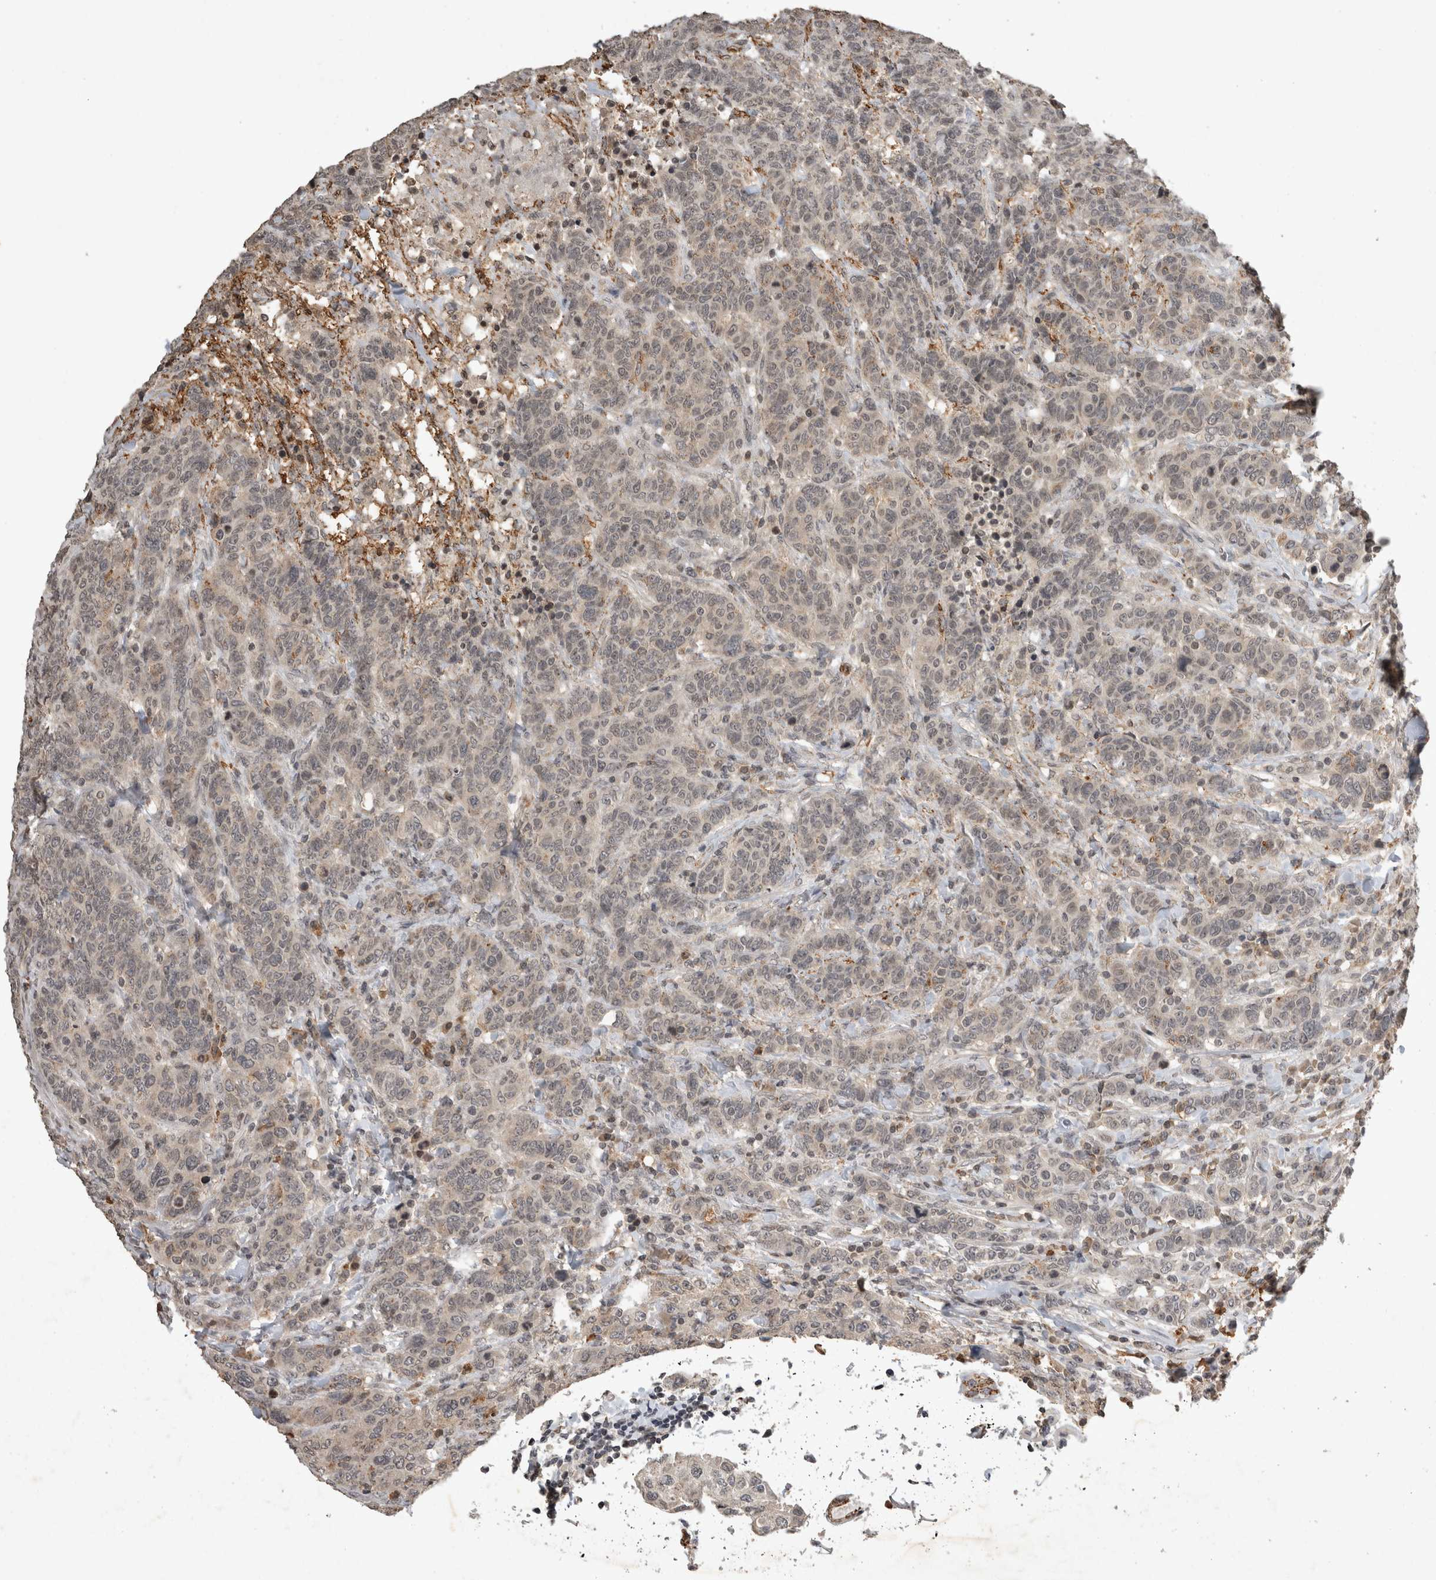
{"staining": {"intensity": "negative", "quantity": "none", "location": "none"}, "tissue": "breast cancer", "cell_type": "Tumor cells", "image_type": "cancer", "snomed": [{"axis": "morphology", "description": "Duct carcinoma"}, {"axis": "topography", "description": "Breast"}], "caption": "Infiltrating ductal carcinoma (breast) stained for a protein using immunohistochemistry (IHC) displays no positivity tumor cells.", "gene": "HRK", "patient": {"sex": "female", "age": 37}}